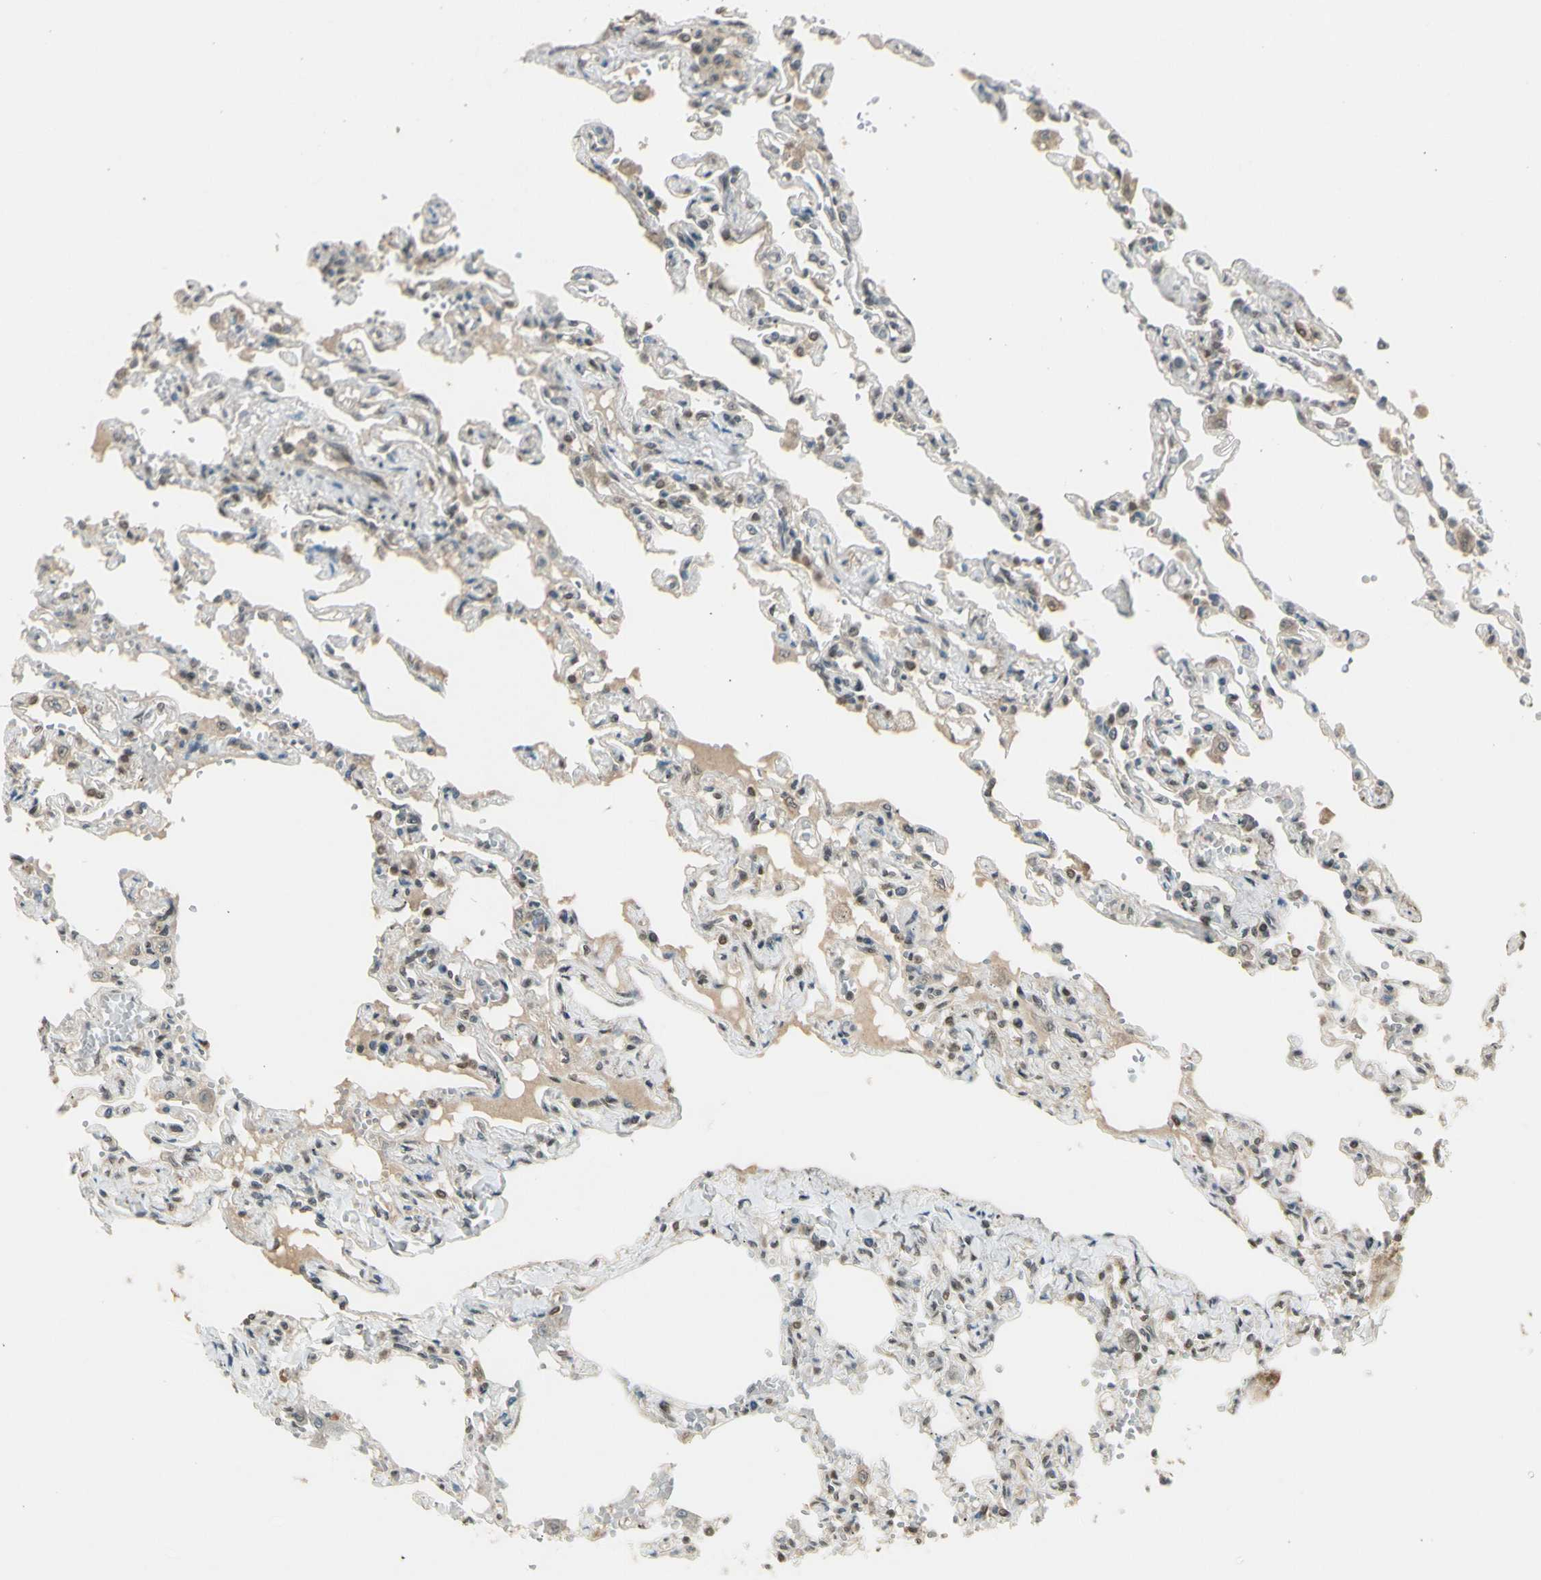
{"staining": {"intensity": "moderate", "quantity": "25%-75%", "location": "cytoplasmic/membranous,nuclear"}, "tissue": "lung", "cell_type": "Alveolar cells", "image_type": "normal", "snomed": [{"axis": "morphology", "description": "Normal tissue, NOS"}, {"axis": "topography", "description": "Lung"}], "caption": "Immunohistochemistry (IHC) (DAB) staining of benign lung shows moderate cytoplasmic/membranous,nuclear protein positivity in approximately 25%-75% of alveolar cells. The staining is performed using DAB brown chromogen to label protein expression. The nuclei are counter-stained blue using hematoxylin.", "gene": "ZNF135", "patient": {"sex": "male", "age": 21}}